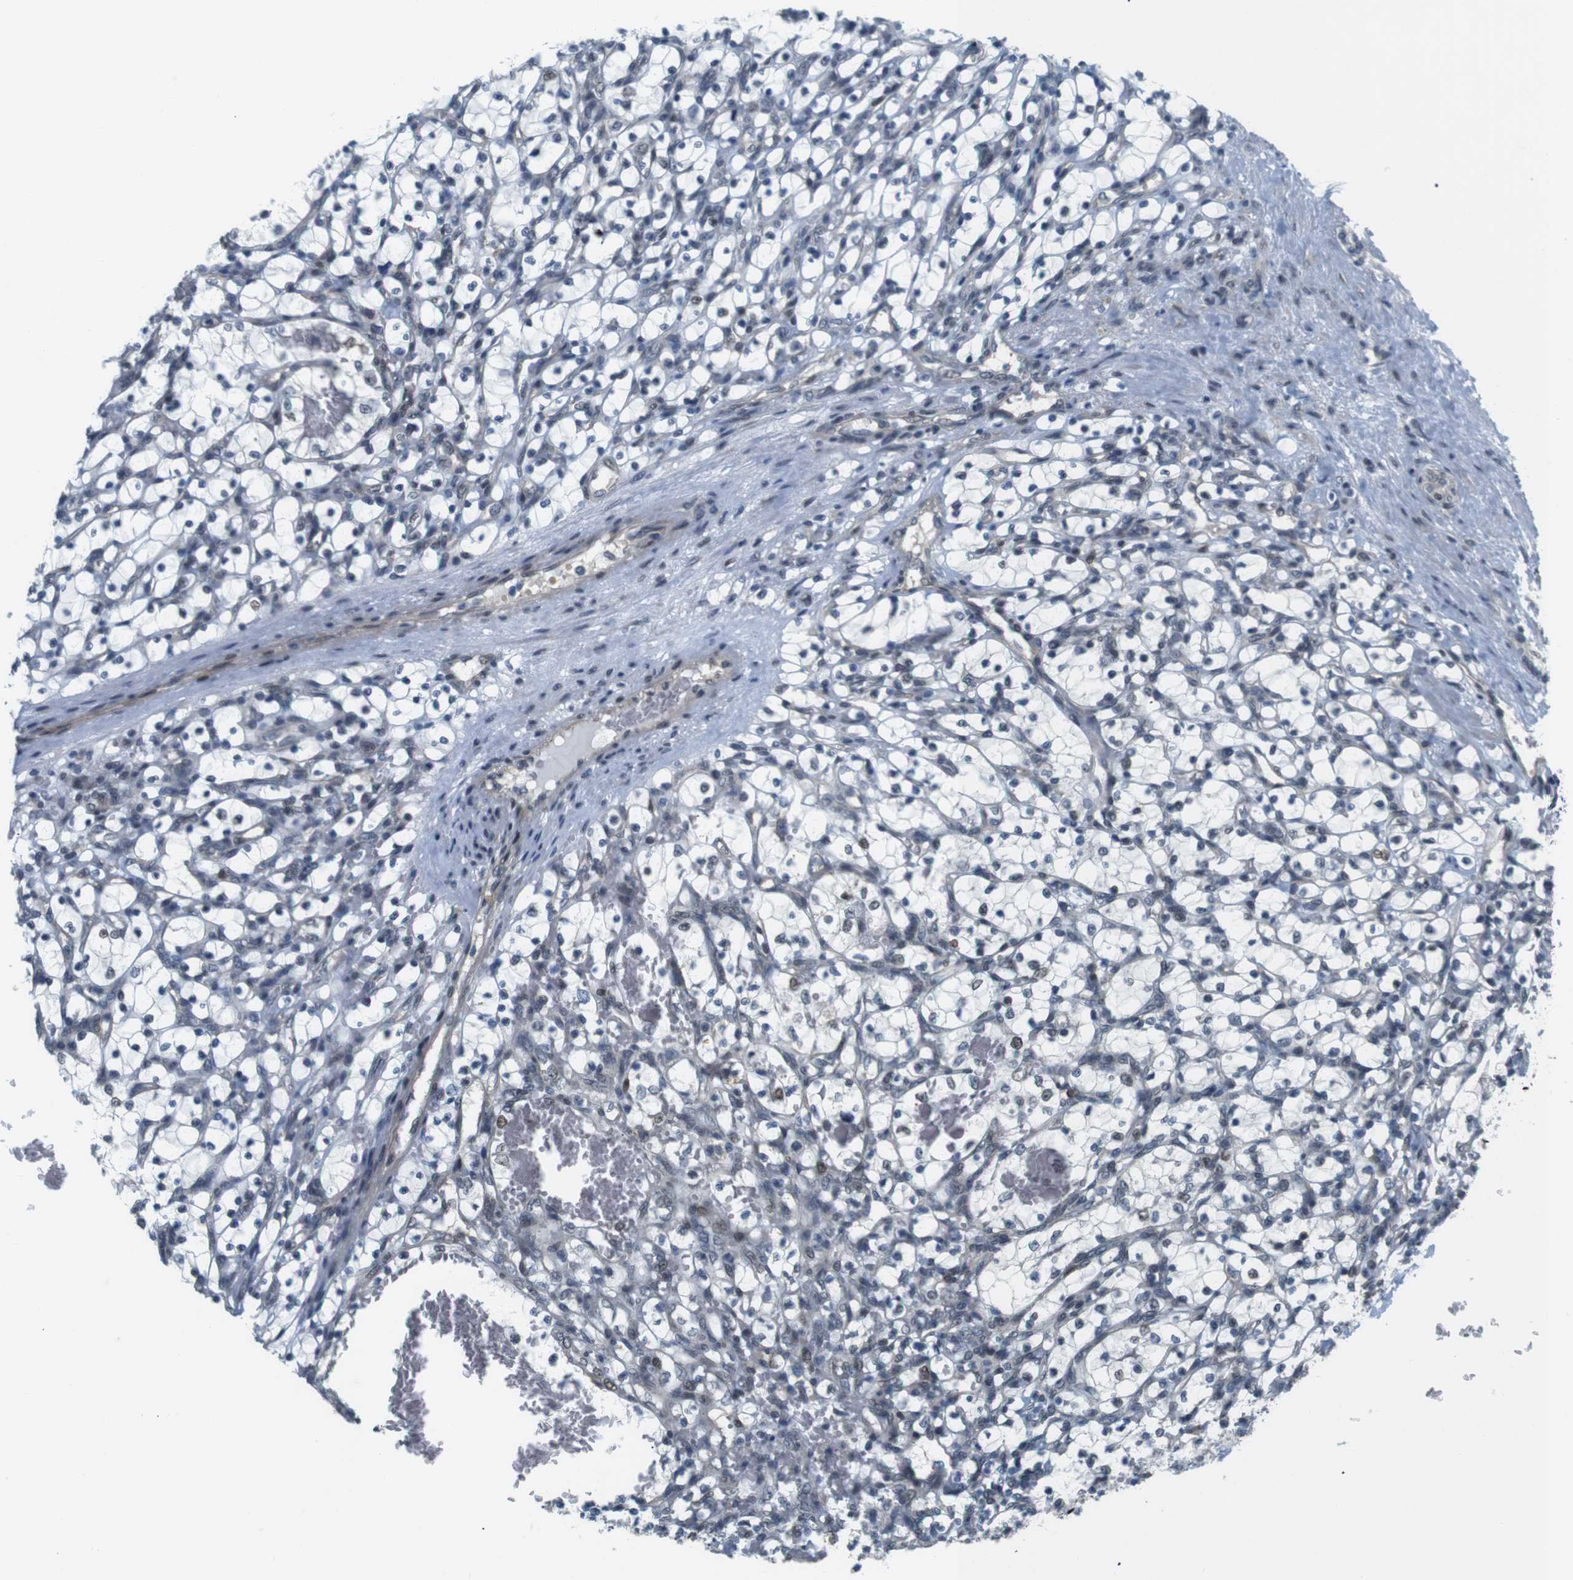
{"staining": {"intensity": "negative", "quantity": "none", "location": "none"}, "tissue": "renal cancer", "cell_type": "Tumor cells", "image_type": "cancer", "snomed": [{"axis": "morphology", "description": "Adenocarcinoma, NOS"}, {"axis": "topography", "description": "Kidney"}], "caption": "Renal adenocarcinoma was stained to show a protein in brown. There is no significant staining in tumor cells.", "gene": "SMCO2", "patient": {"sex": "female", "age": 69}}